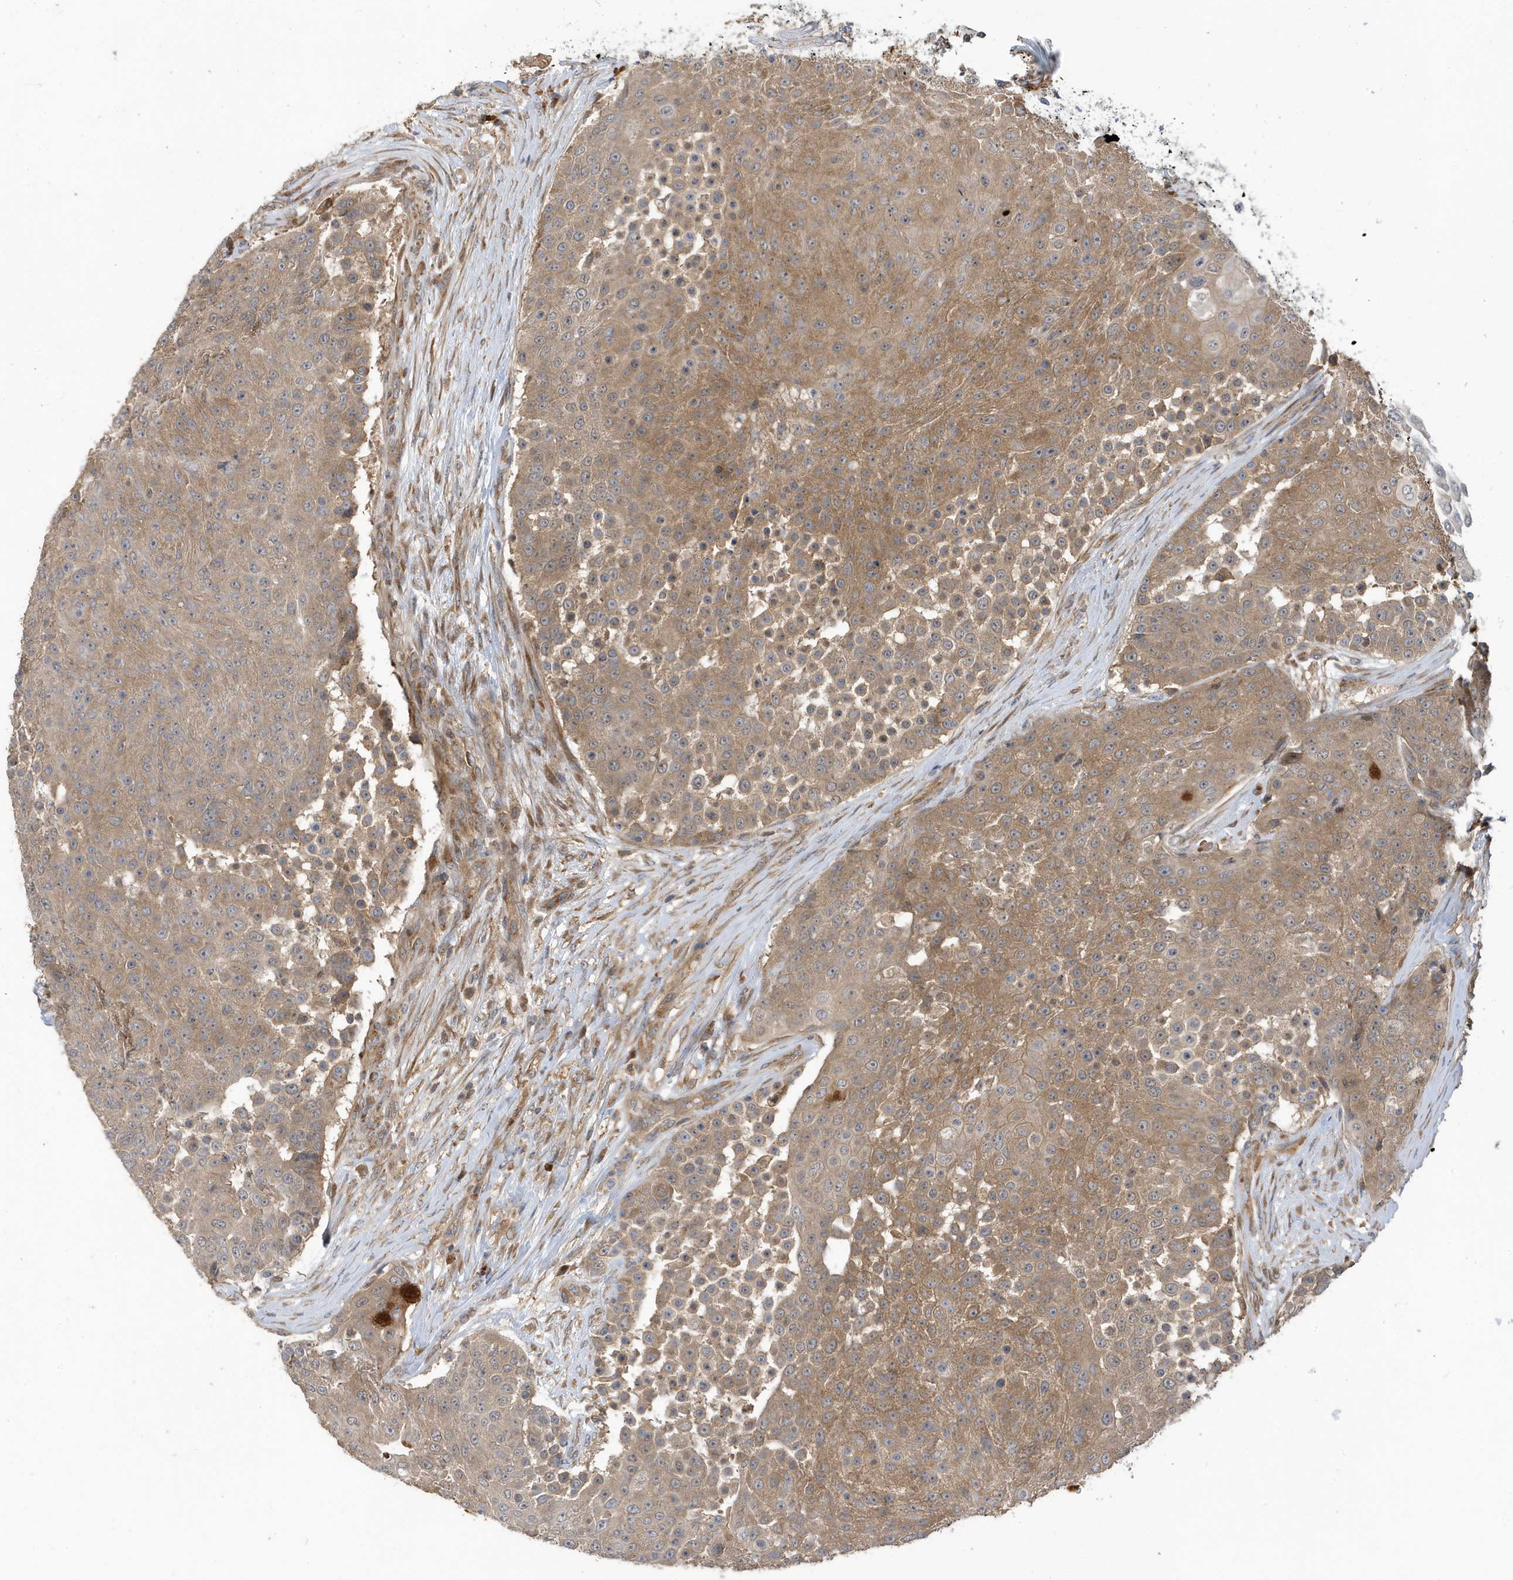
{"staining": {"intensity": "moderate", "quantity": ">75%", "location": "cytoplasmic/membranous"}, "tissue": "urothelial cancer", "cell_type": "Tumor cells", "image_type": "cancer", "snomed": [{"axis": "morphology", "description": "Urothelial carcinoma, High grade"}, {"axis": "topography", "description": "Urinary bladder"}], "caption": "High-power microscopy captured an IHC image of high-grade urothelial carcinoma, revealing moderate cytoplasmic/membranous expression in about >75% of tumor cells.", "gene": "LAPTM4A", "patient": {"sex": "female", "age": 63}}